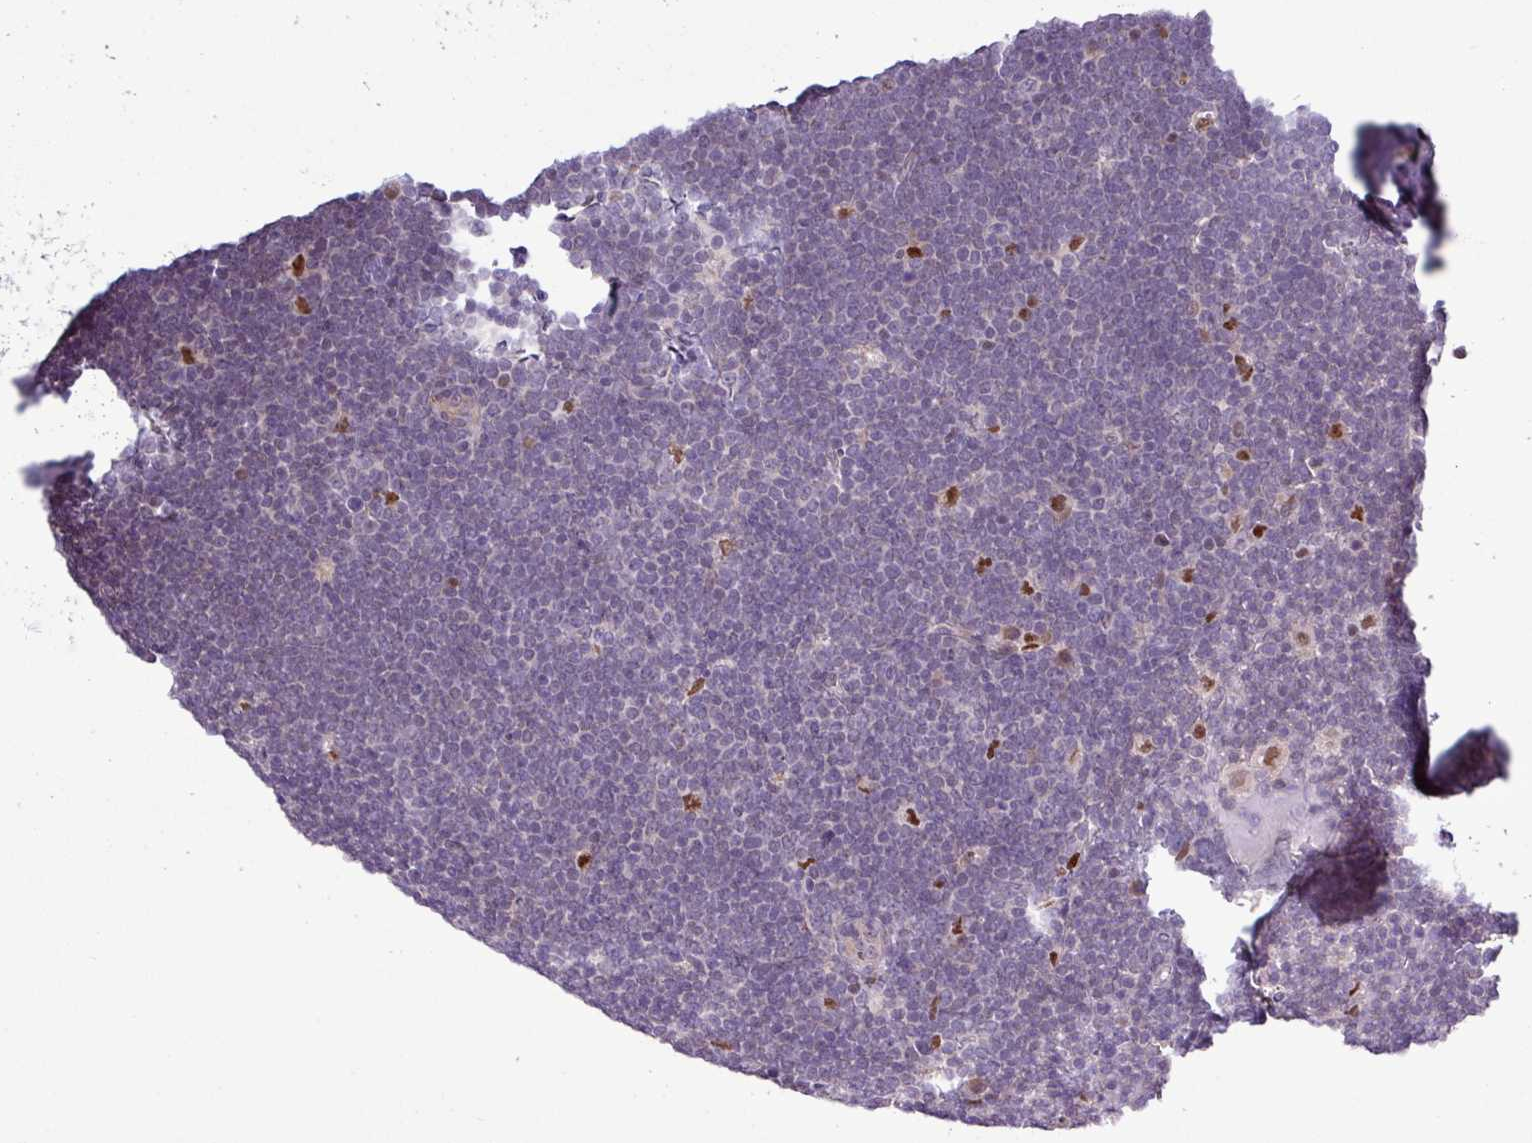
{"staining": {"intensity": "negative", "quantity": "none", "location": "none"}, "tissue": "lymphoma", "cell_type": "Tumor cells", "image_type": "cancer", "snomed": [{"axis": "morphology", "description": "Malignant lymphoma, non-Hodgkin's type, High grade"}, {"axis": "topography", "description": "Lymph node"}], "caption": "IHC of human high-grade malignant lymphoma, non-Hodgkin's type reveals no staining in tumor cells.", "gene": "SKIC2", "patient": {"sex": "male", "age": 13}}